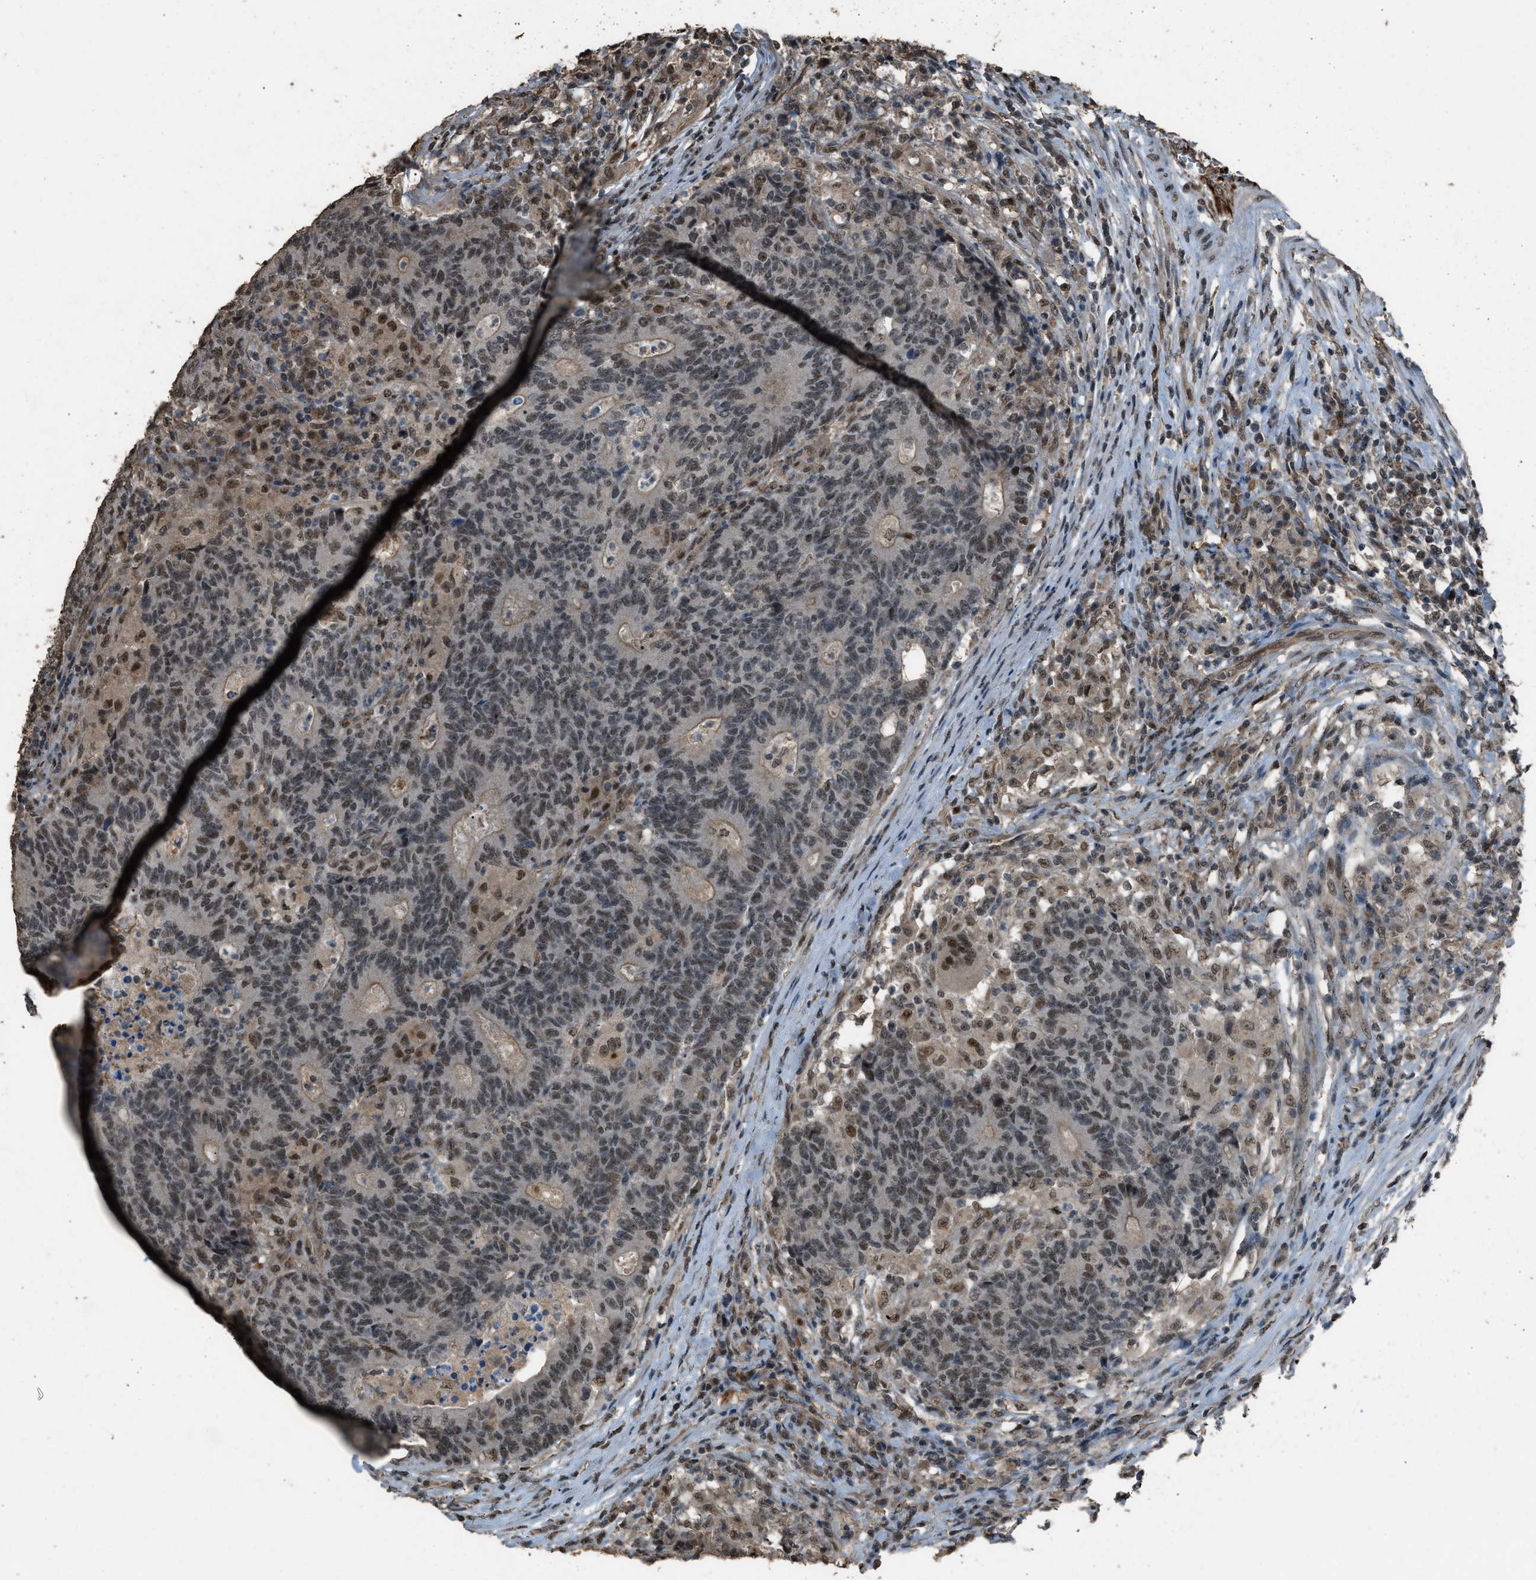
{"staining": {"intensity": "moderate", "quantity": ">75%", "location": "nuclear"}, "tissue": "colorectal cancer", "cell_type": "Tumor cells", "image_type": "cancer", "snomed": [{"axis": "morphology", "description": "Normal tissue, NOS"}, {"axis": "morphology", "description": "Adenocarcinoma, NOS"}, {"axis": "topography", "description": "Colon"}], "caption": "Adenocarcinoma (colorectal) was stained to show a protein in brown. There is medium levels of moderate nuclear staining in approximately >75% of tumor cells. The staining was performed using DAB to visualize the protein expression in brown, while the nuclei were stained in blue with hematoxylin (Magnification: 20x).", "gene": "SERTAD2", "patient": {"sex": "female", "age": 75}}